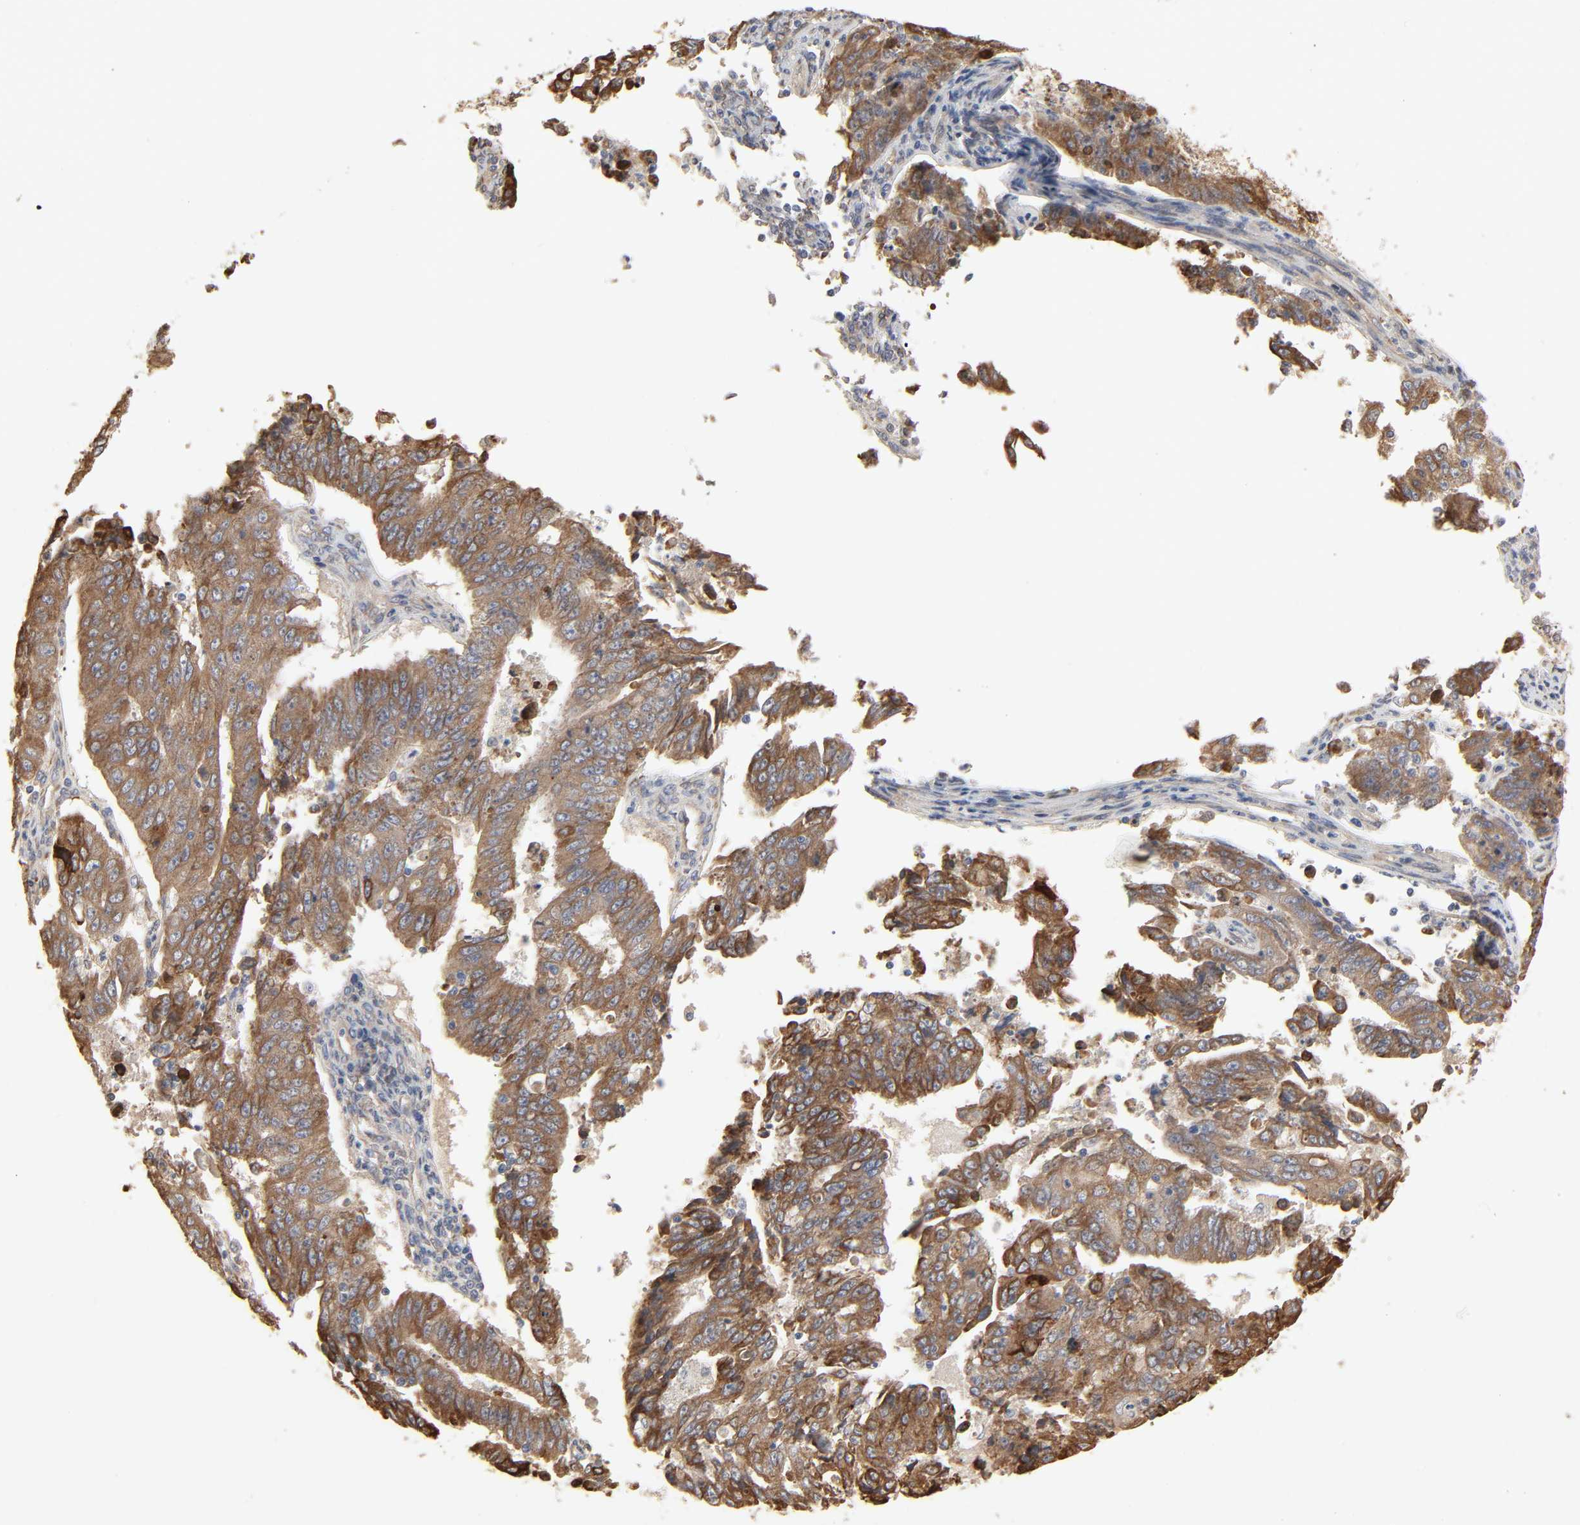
{"staining": {"intensity": "moderate", "quantity": "25%-75%", "location": "cytoplasmic/membranous"}, "tissue": "endometrial cancer", "cell_type": "Tumor cells", "image_type": "cancer", "snomed": [{"axis": "morphology", "description": "Adenocarcinoma, NOS"}, {"axis": "topography", "description": "Endometrium"}], "caption": "This is an image of immunohistochemistry staining of endometrial cancer, which shows moderate positivity in the cytoplasmic/membranous of tumor cells.", "gene": "NDRG2", "patient": {"sex": "female", "age": 42}}